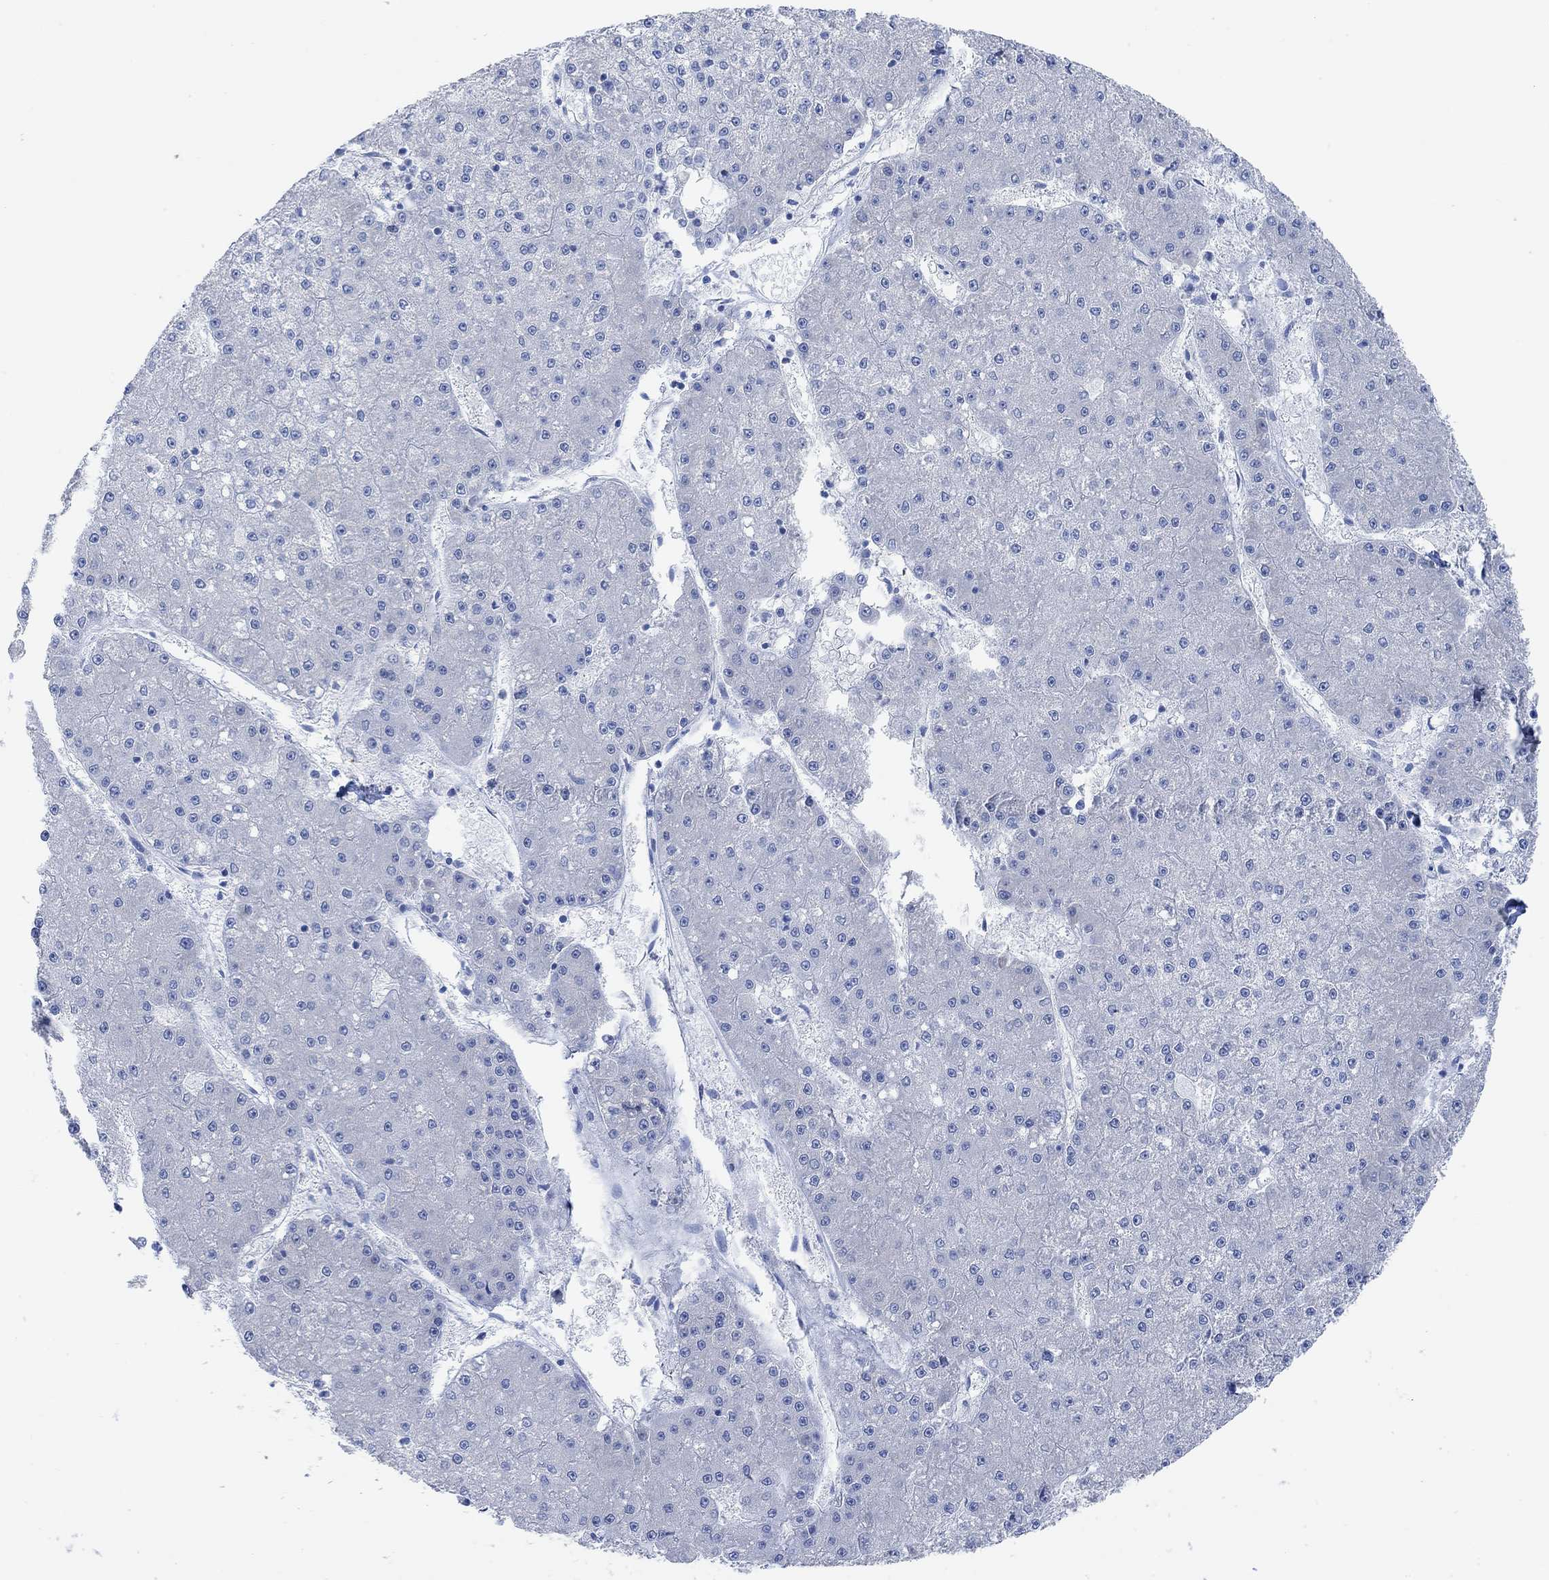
{"staining": {"intensity": "negative", "quantity": "none", "location": "none"}, "tissue": "liver cancer", "cell_type": "Tumor cells", "image_type": "cancer", "snomed": [{"axis": "morphology", "description": "Carcinoma, Hepatocellular, NOS"}, {"axis": "topography", "description": "Liver"}], "caption": "A high-resolution image shows immunohistochemistry staining of hepatocellular carcinoma (liver), which reveals no significant positivity in tumor cells.", "gene": "VAT1L", "patient": {"sex": "male", "age": 73}}